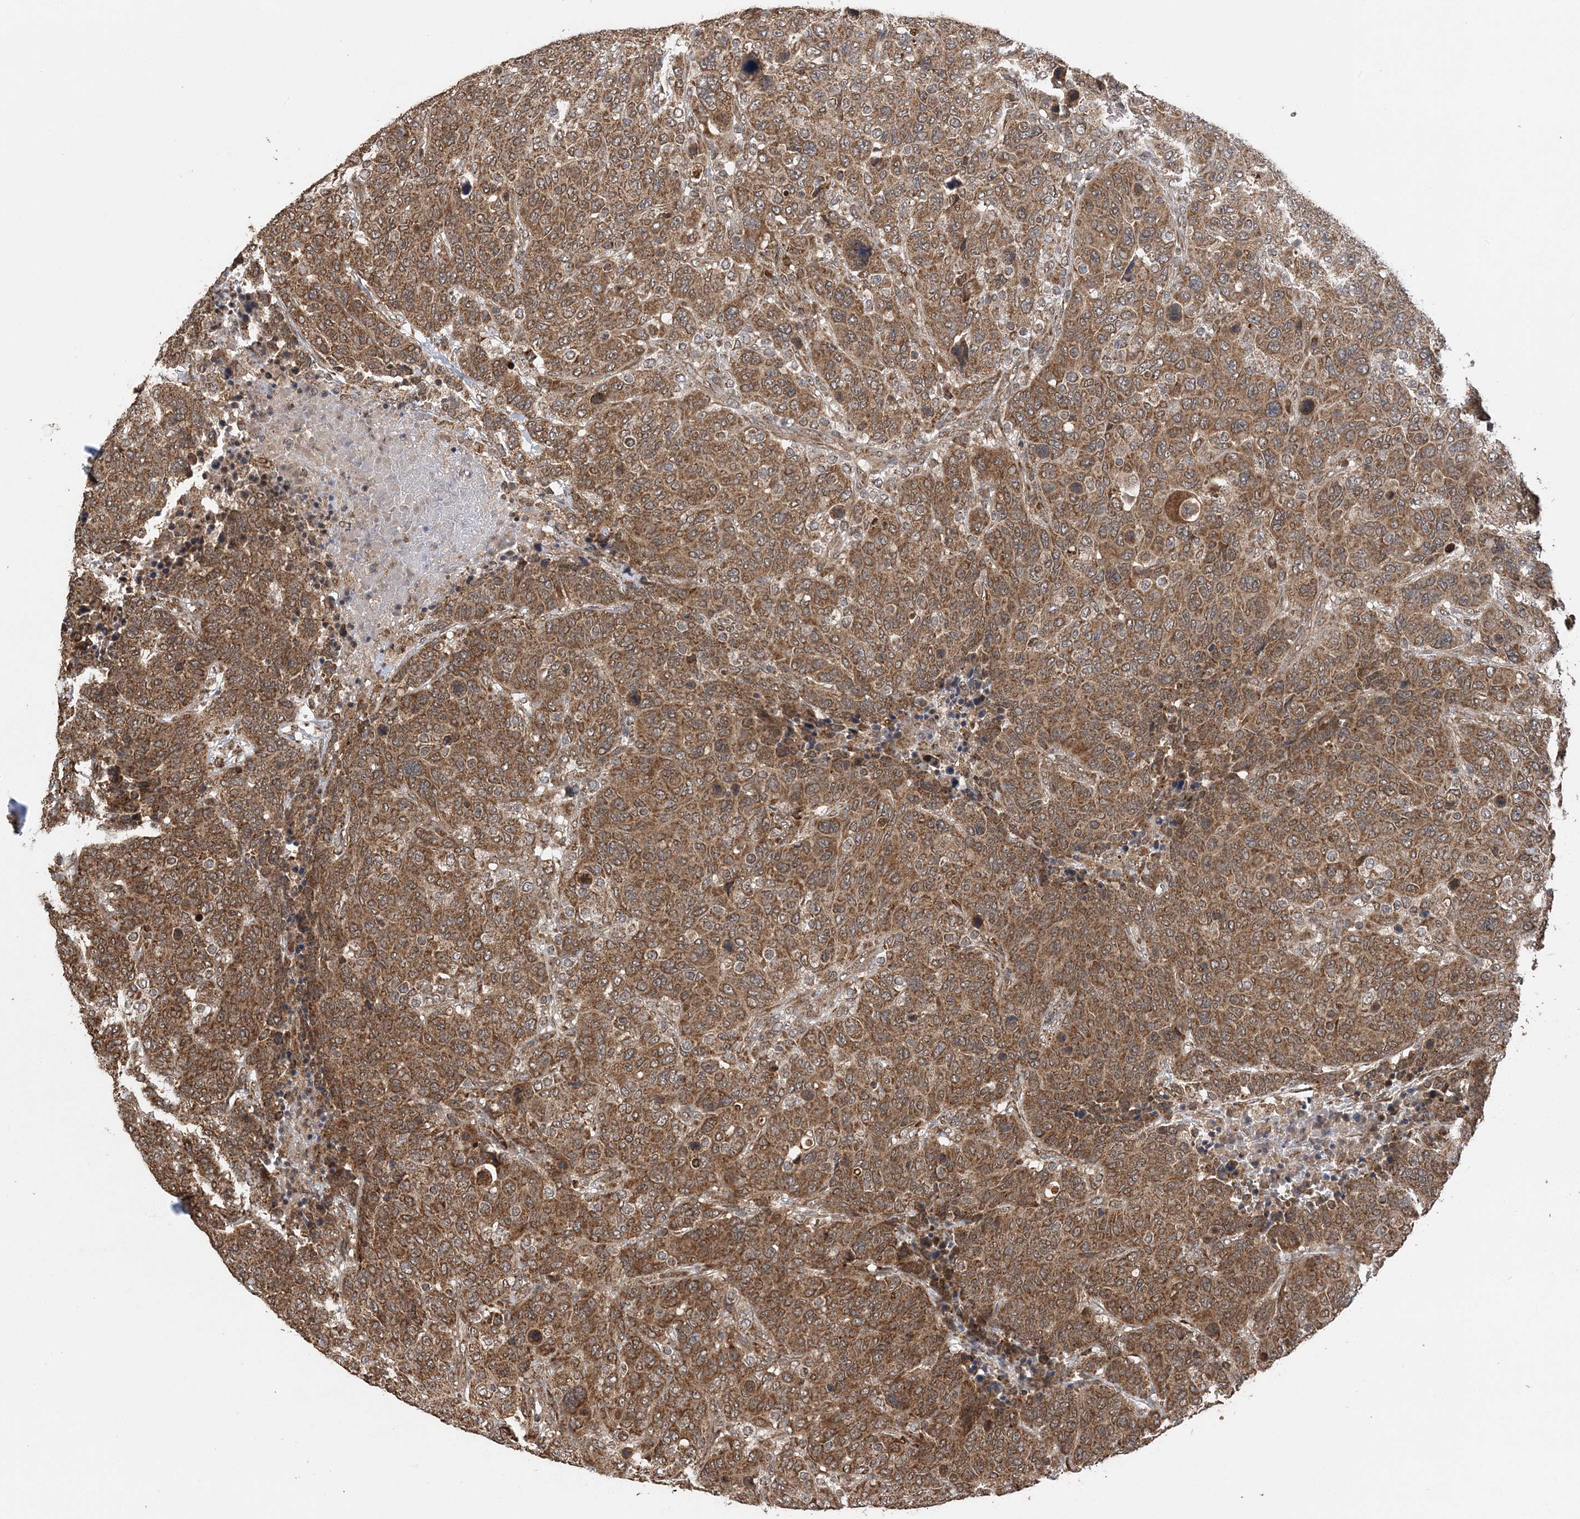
{"staining": {"intensity": "moderate", "quantity": ">75%", "location": "cytoplasmic/membranous"}, "tissue": "breast cancer", "cell_type": "Tumor cells", "image_type": "cancer", "snomed": [{"axis": "morphology", "description": "Duct carcinoma"}, {"axis": "topography", "description": "Breast"}], "caption": "Immunohistochemistry (IHC) staining of breast cancer, which demonstrates medium levels of moderate cytoplasmic/membranous staining in approximately >75% of tumor cells indicating moderate cytoplasmic/membranous protein positivity. The staining was performed using DAB (brown) for protein detection and nuclei were counterstained in hematoxylin (blue).", "gene": "PCBP1", "patient": {"sex": "female", "age": 37}}